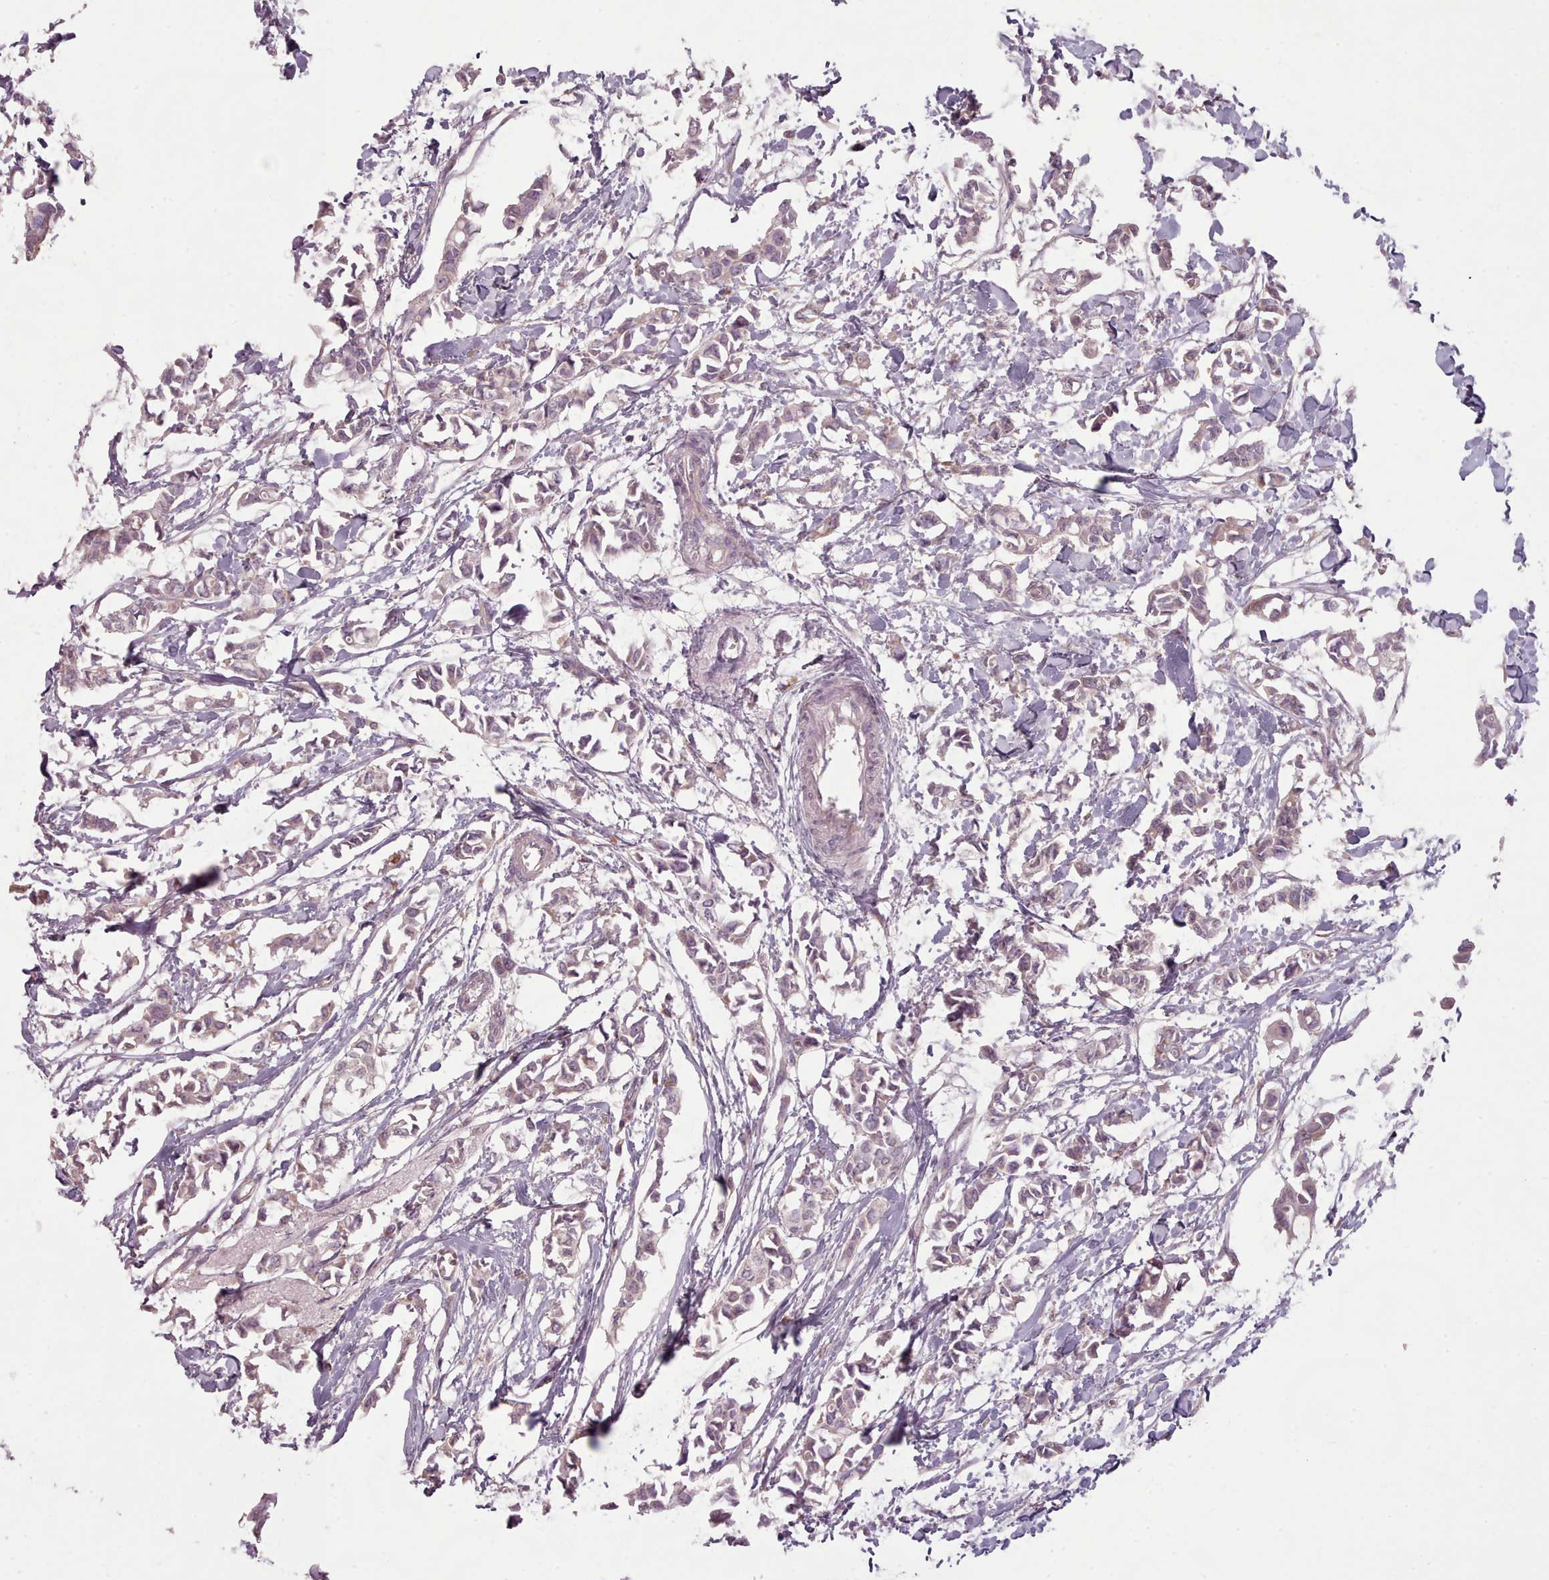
{"staining": {"intensity": "weak", "quantity": "25%-75%", "location": "cytoplasmic/membranous"}, "tissue": "breast cancer", "cell_type": "Tumor cells", "image_type": "cancer", "snomed": [{"axis": "morphology", "description": "Duct carcinoma"}, {"axis": "topography", "description": "Breast"}], "caption": "The image reveals staining of breast cancer, revealing weak cytoplasmic/membranous protein positivity (brown color) within tumor cells.", "gene": "LAPTM5", "patient": {"sex": "female", "age": 41}}